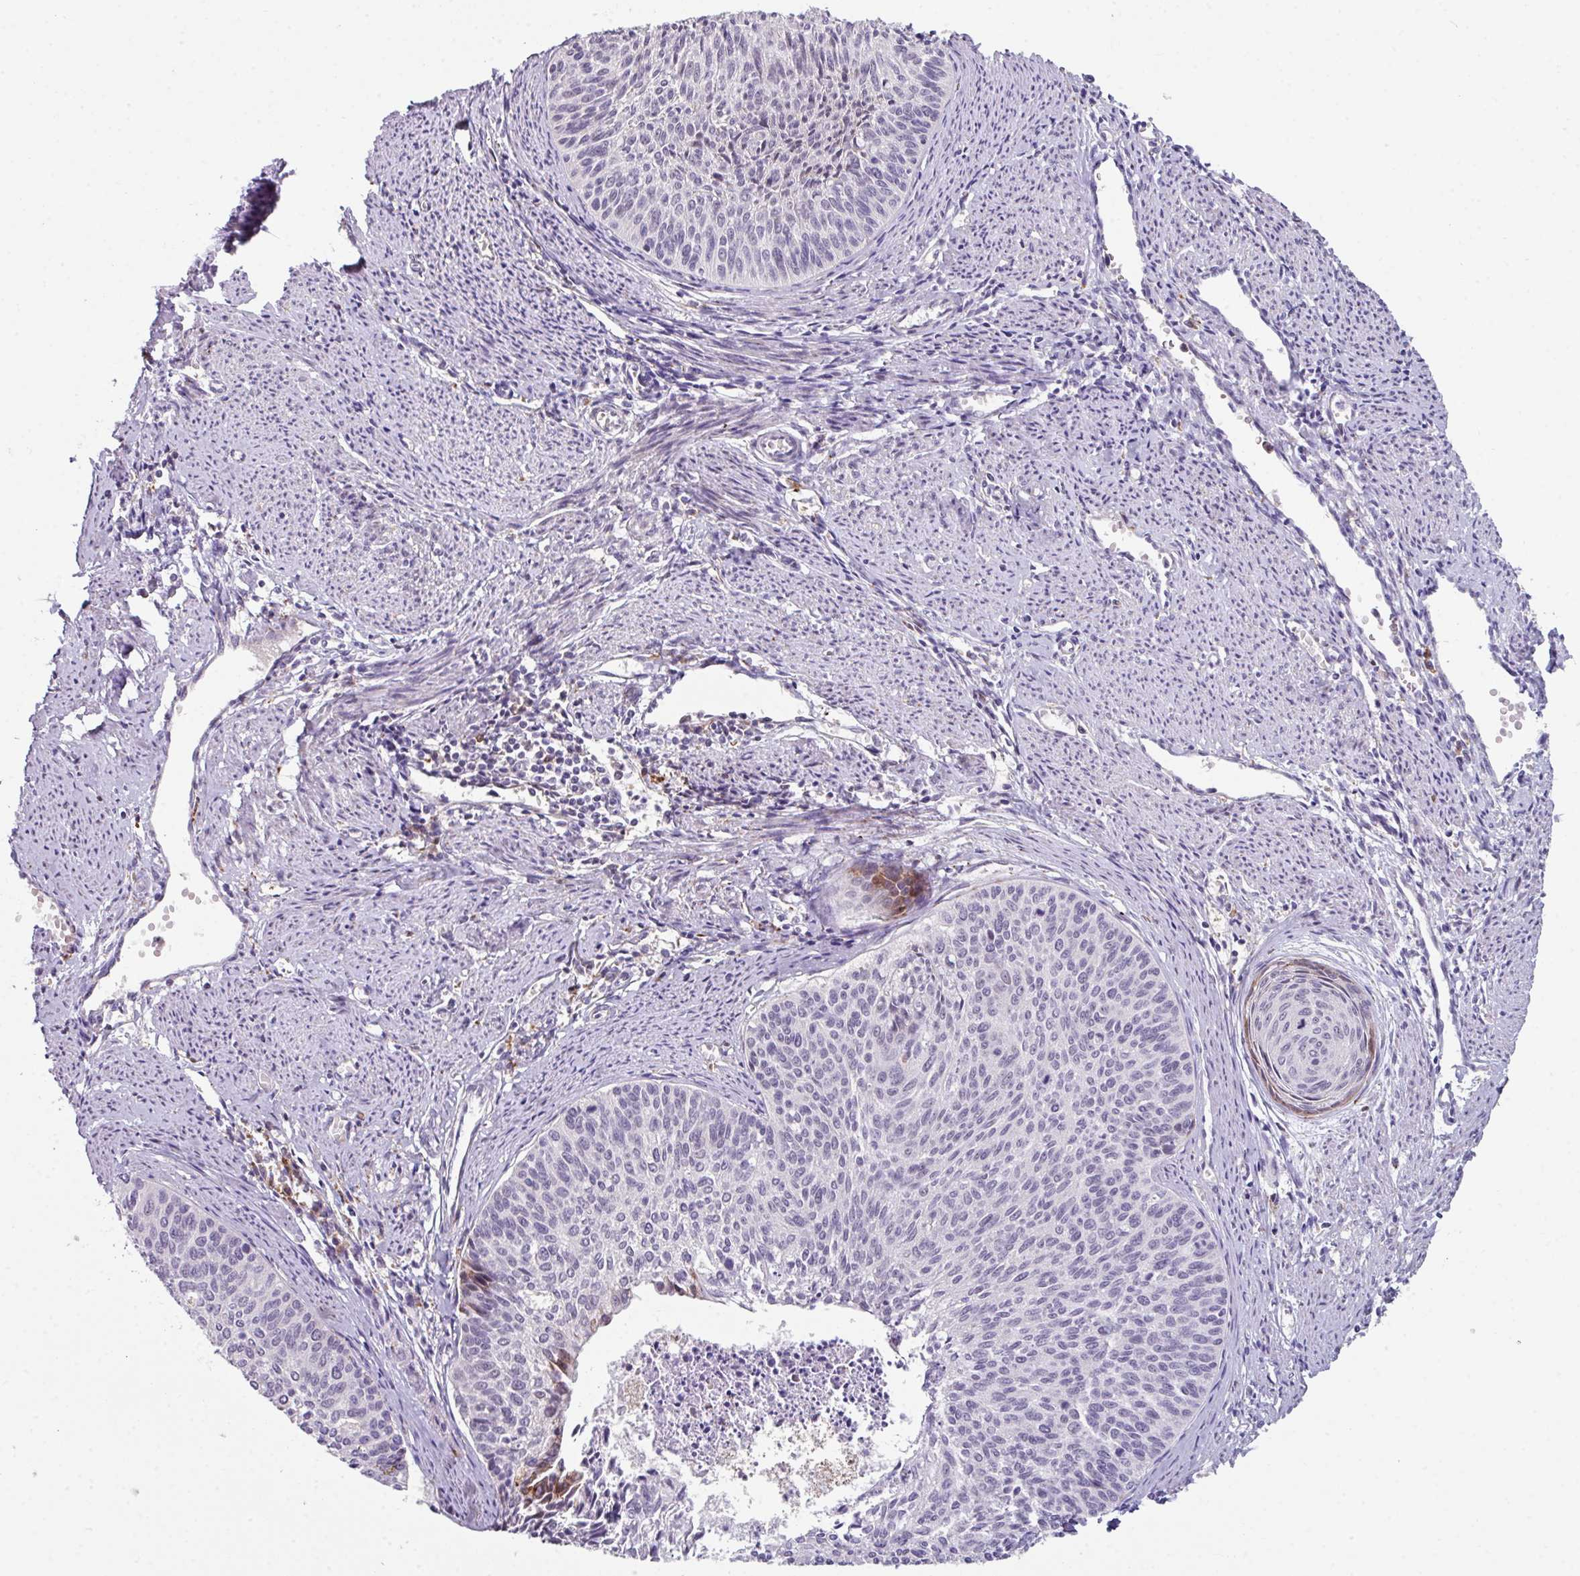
{"staining": {"intensity": "weak", "quantity": "<25%", "location": "cytoplasmic/membranous"}, "tissue": "cervical cancer", "cell_type": "Tumor cells", "image_type": "cancer", "snomed": [{"axis": "morphology", "description": "Squamous cell carcinoma, NOS"}, {"axis": "topography", "description": "Cervix"}], "caption": "Immunohistochemistry of cervical cancer (squamous cell carcinoma) shows no positivity in tumor cells.", "gene": "BMS1", "patient": {"sex": "female", "age": 55}}